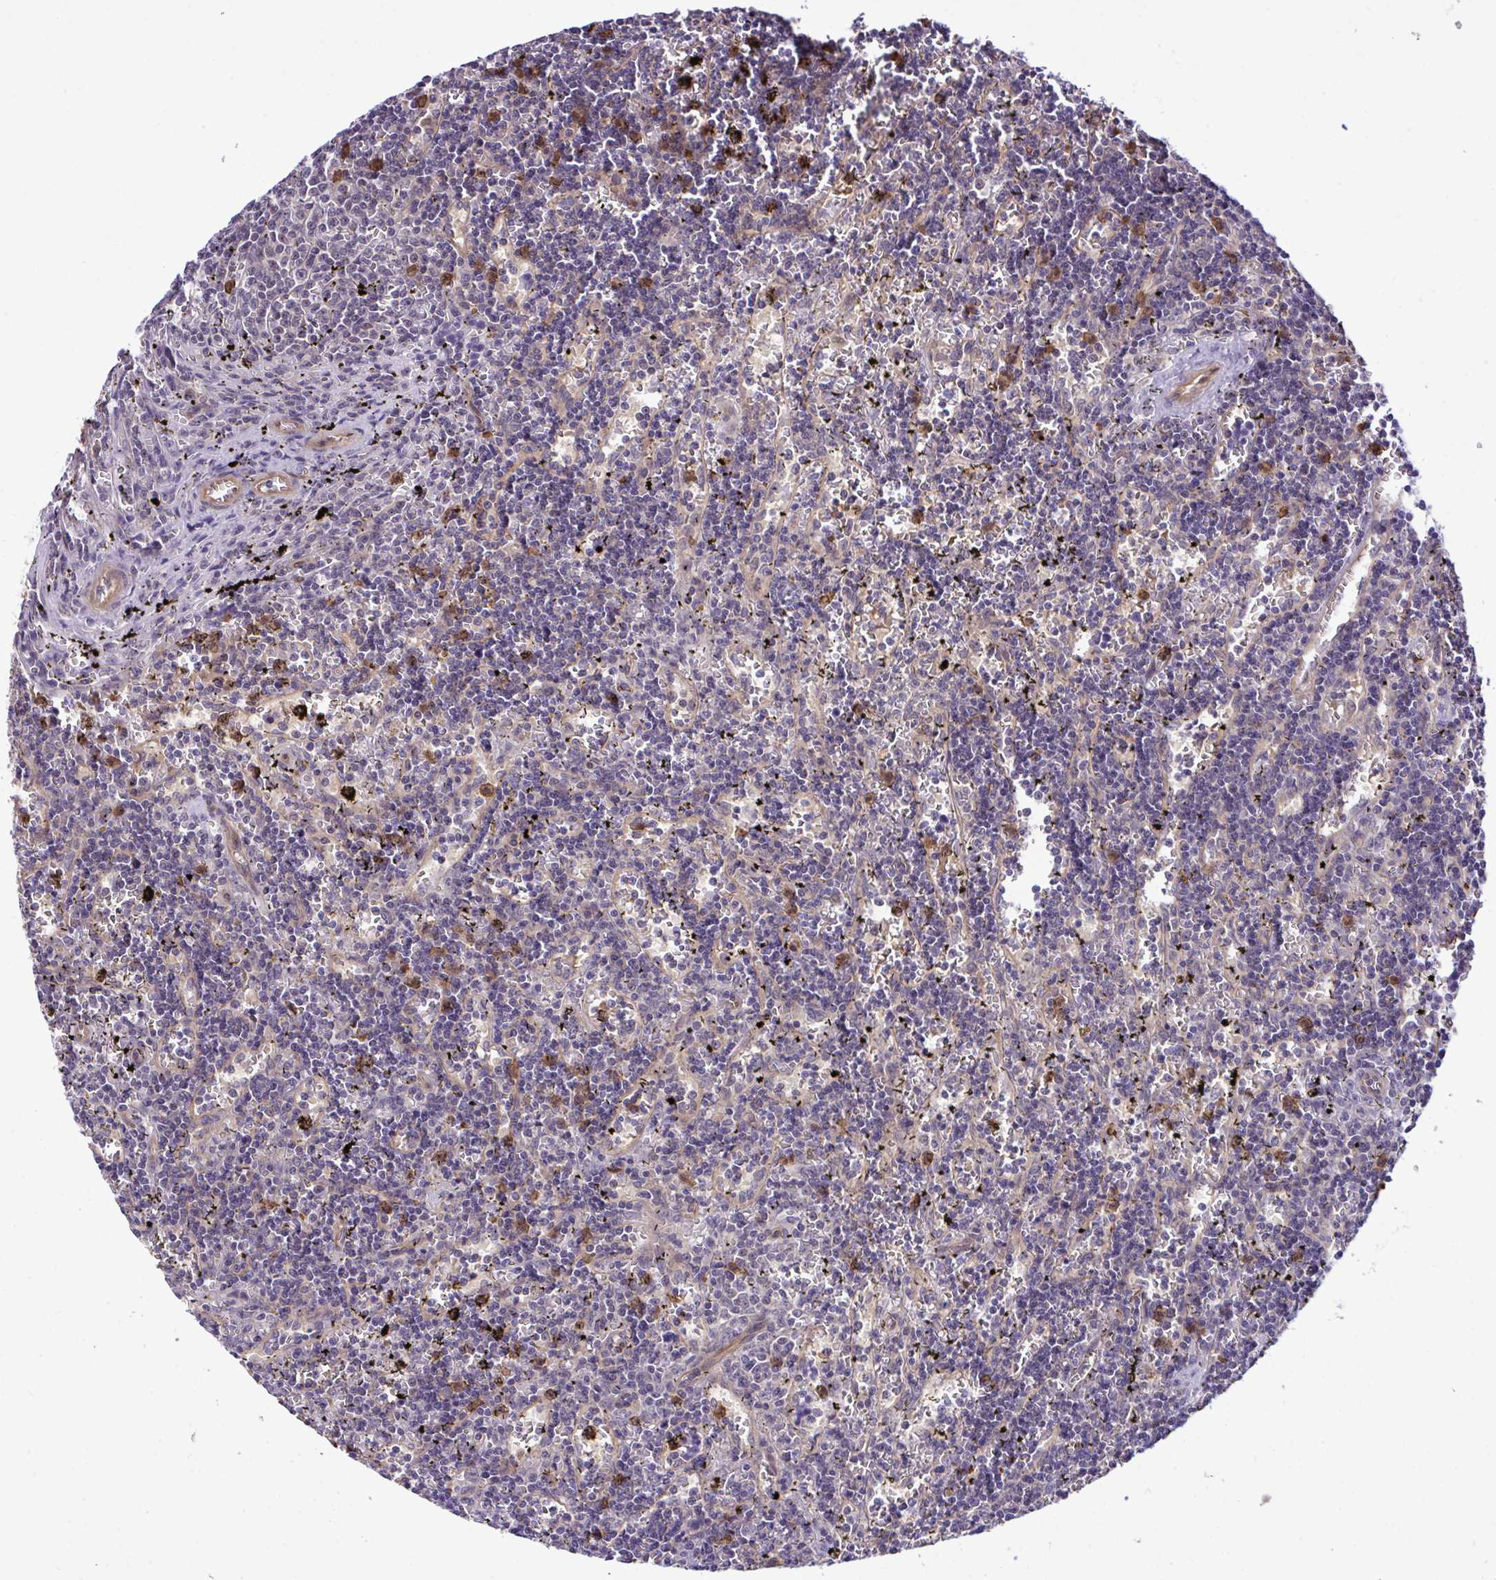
{"staining": {"intensity": "negative", "quantity": "none", "location": "none"}, "tissue": "lymphoma", "cell_type": "Tumor cells", "image_type": "cancer", "snomed": [{"axis": "morphology", "description": "Malignant lymphoma, non-Hodgkin's type, Low grade"}, {"axis": "topography", "description": "Spleen"}], "caption": "Immunohistochemistry micrograph of human malignant lymphoma, non-Hodgkin's type (low-grade) stained for a protein (brown), which displays no positivity in tumor cells.", "gene": "CMPK1", "patient": {"sex": "male", "age": 60}}